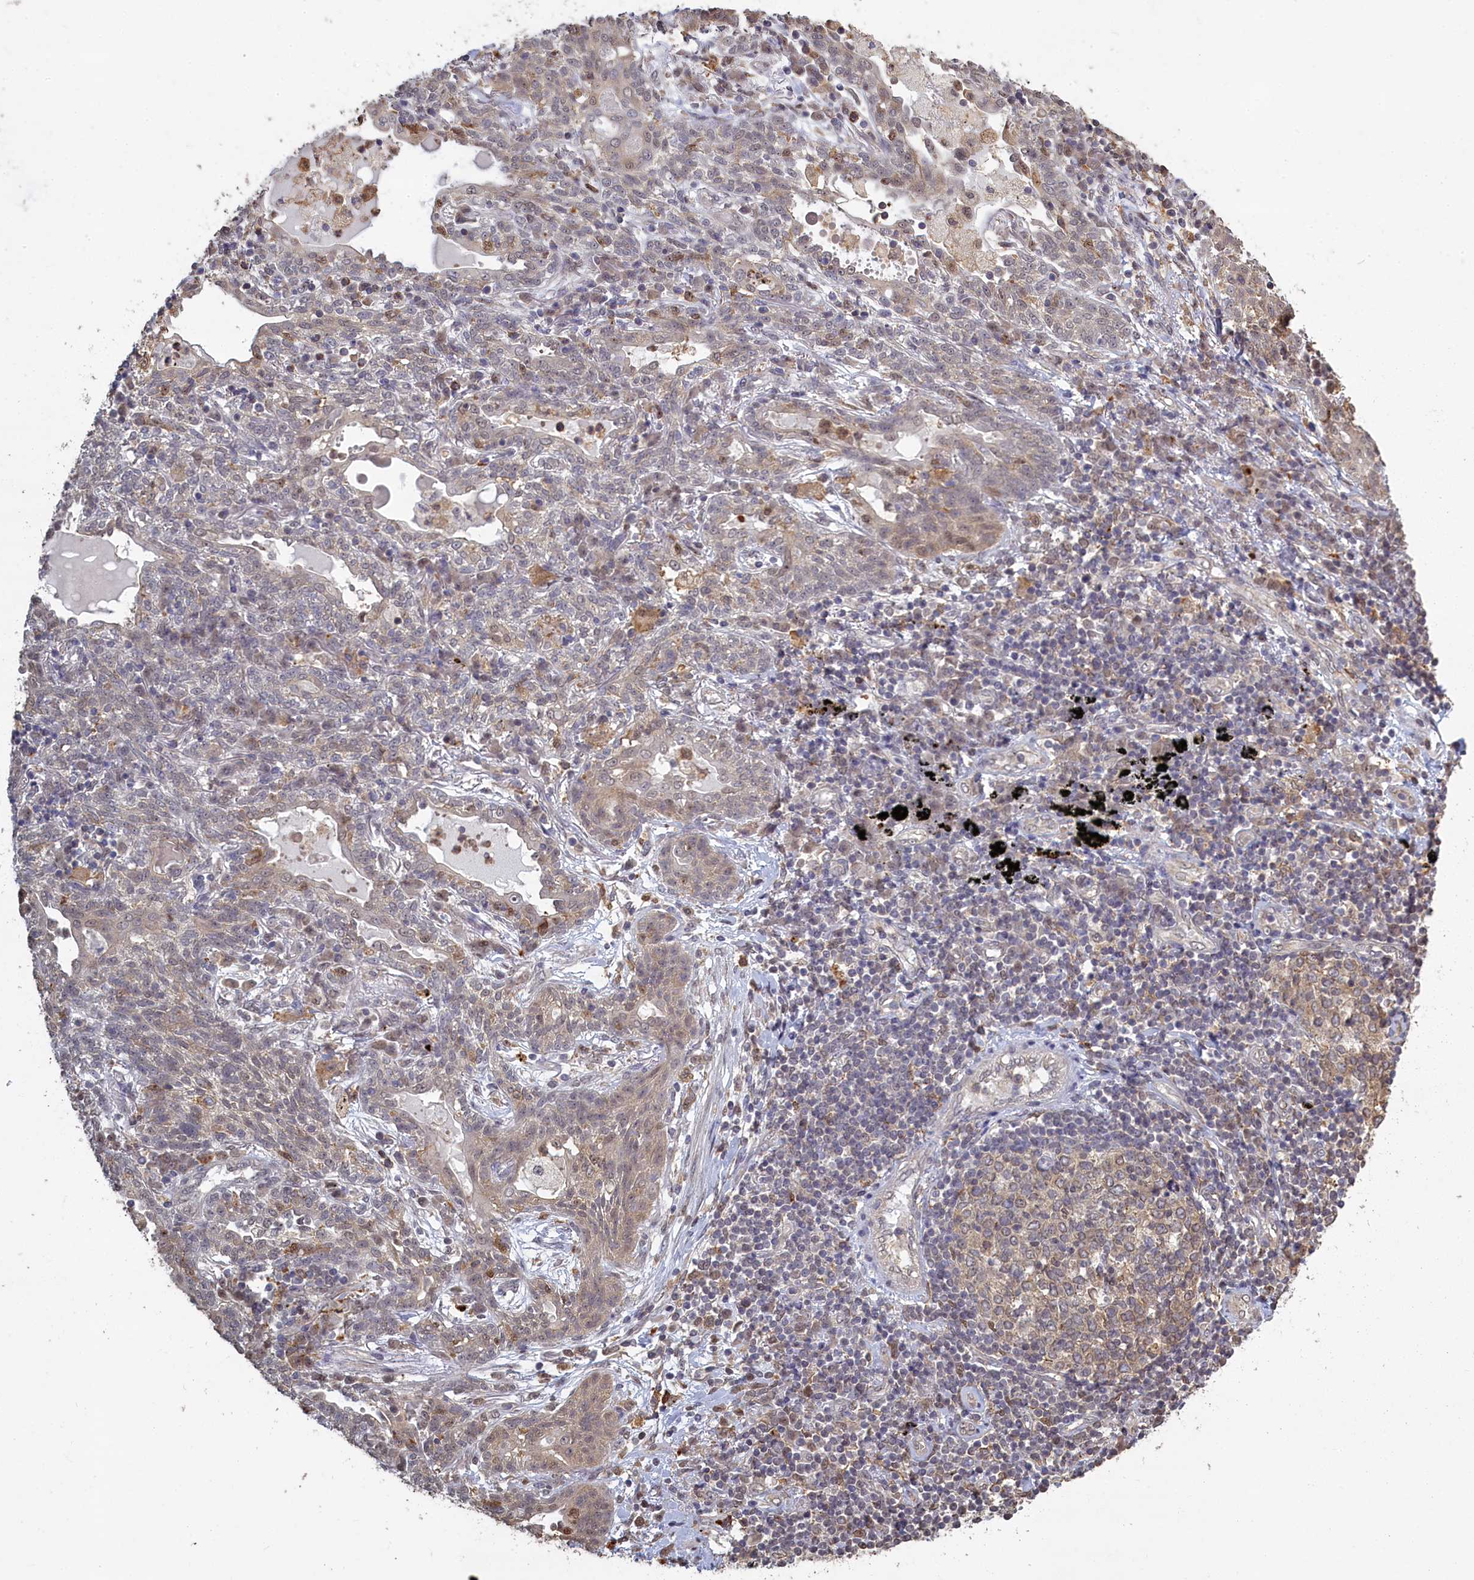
{"staining": {"intensity": "weak", "quantity": "25%-75%", "location": "cytoplasmic/membranous,nuclear"}, "tissue": "lung cancer", "cell_type": "Tumor cells", "image_type": "cancer", "snomed": [{"axis": "morphology", "description": "Squamous cell carcinoma, NOS"}, {"axis": "topography", "description": "Lung"}], "caption": "Tumor cells reveal low levels of weak cytoplasmic/membranous and nuclear staining in about 25%-75% of cells in human squamous cell carcinoma (lung).", "gene": "UCHL3", "patient": {"sex": "female", "age": 70}}